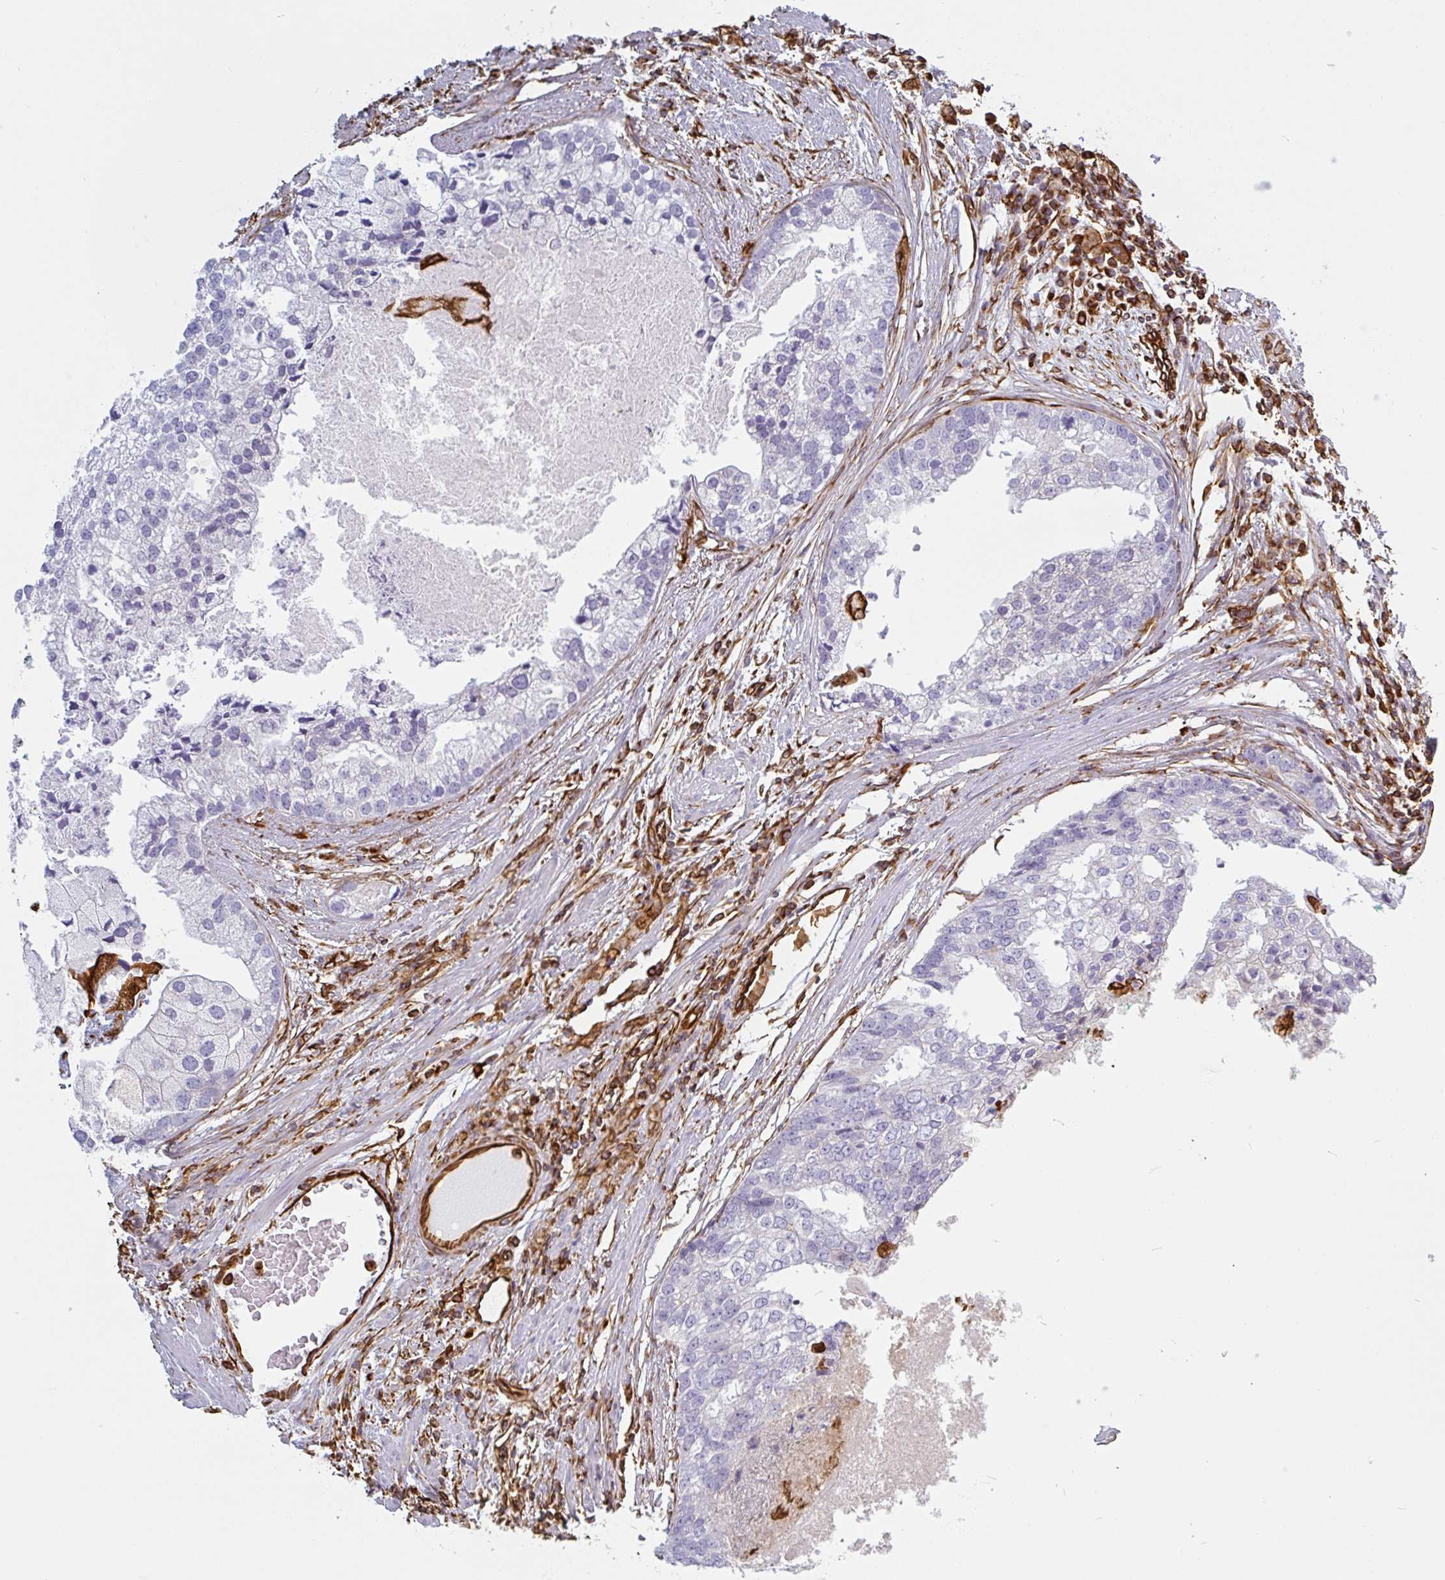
{"staining": {"intensity": "negative", "quantity": "none", "location": "none"}, "tissue": "prostate cancer", "cell_type": "Tumor cells", "image_type": "cancer", "snomed": [{"axis": "morphology", "description": "Adenocarcinoma, High grade"}, {"axis": "topography", "description": "Prostate"}], "caption": "Immunohistochemical staining of prostate cancer (adenocarcinoma (high-grade)) exhibits no significant staining in tumor cells.", "gene": "PPFIA1", "patient": {"sex": "male", "age": 62}}